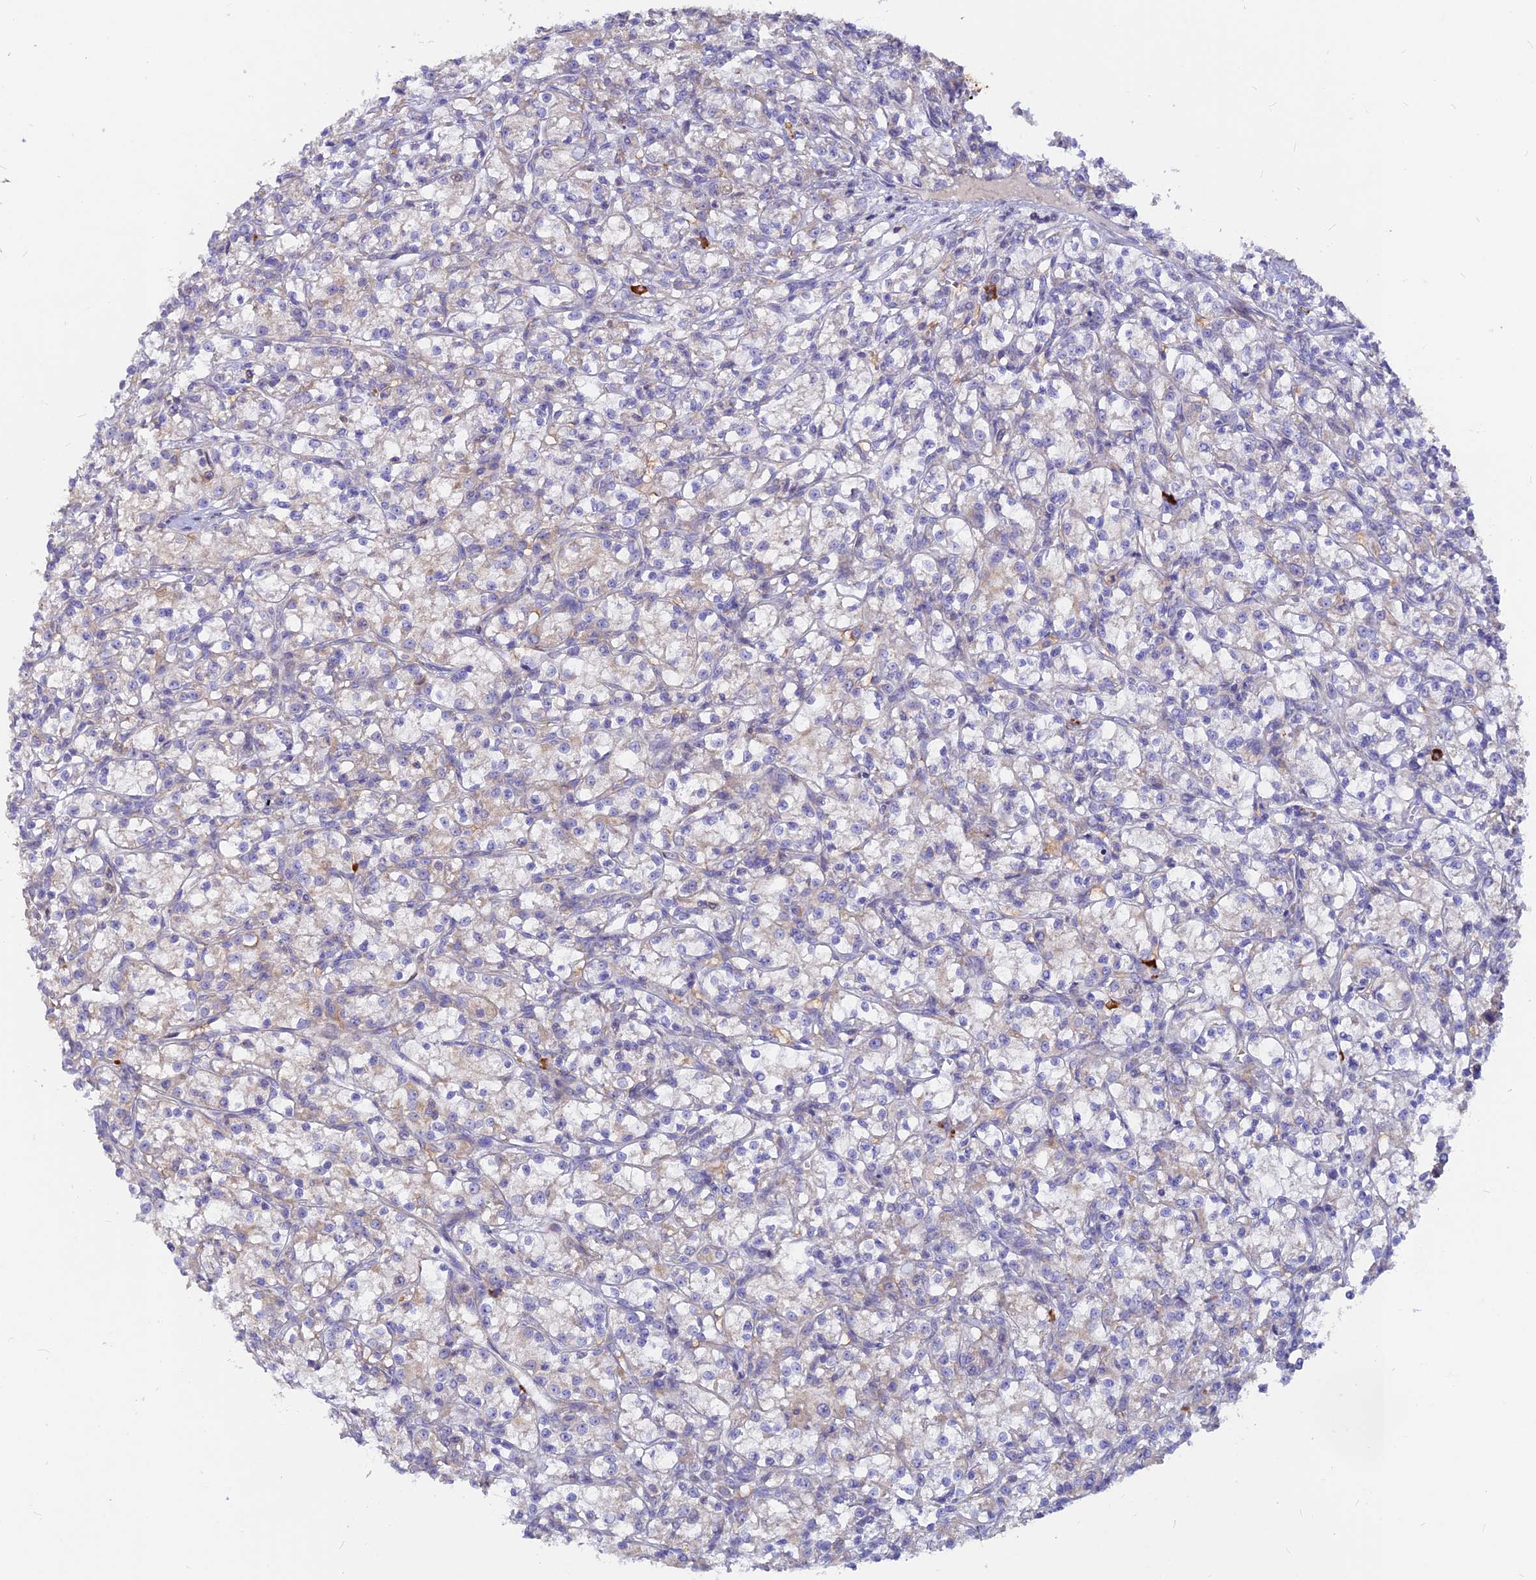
{"staining": {"intensity": "negative", "quantity": "none", "location": "none"}, "tissue": "renal cancer", "cell_type": "Tumor cells", "image_type": "cancer", "snomed": [{"axis": "morphology", "description": "Adenocarcinoma, NOS"}, {"axis": "topography", "description": "Kidney"}], "caption": "Renal cancer (adenocarcinoma) stained for a protein using immunohistochemistry reveals no positivity tumor cells.", "gene": "DENND2D", "patient": {"sex": "female", "age": 59}}